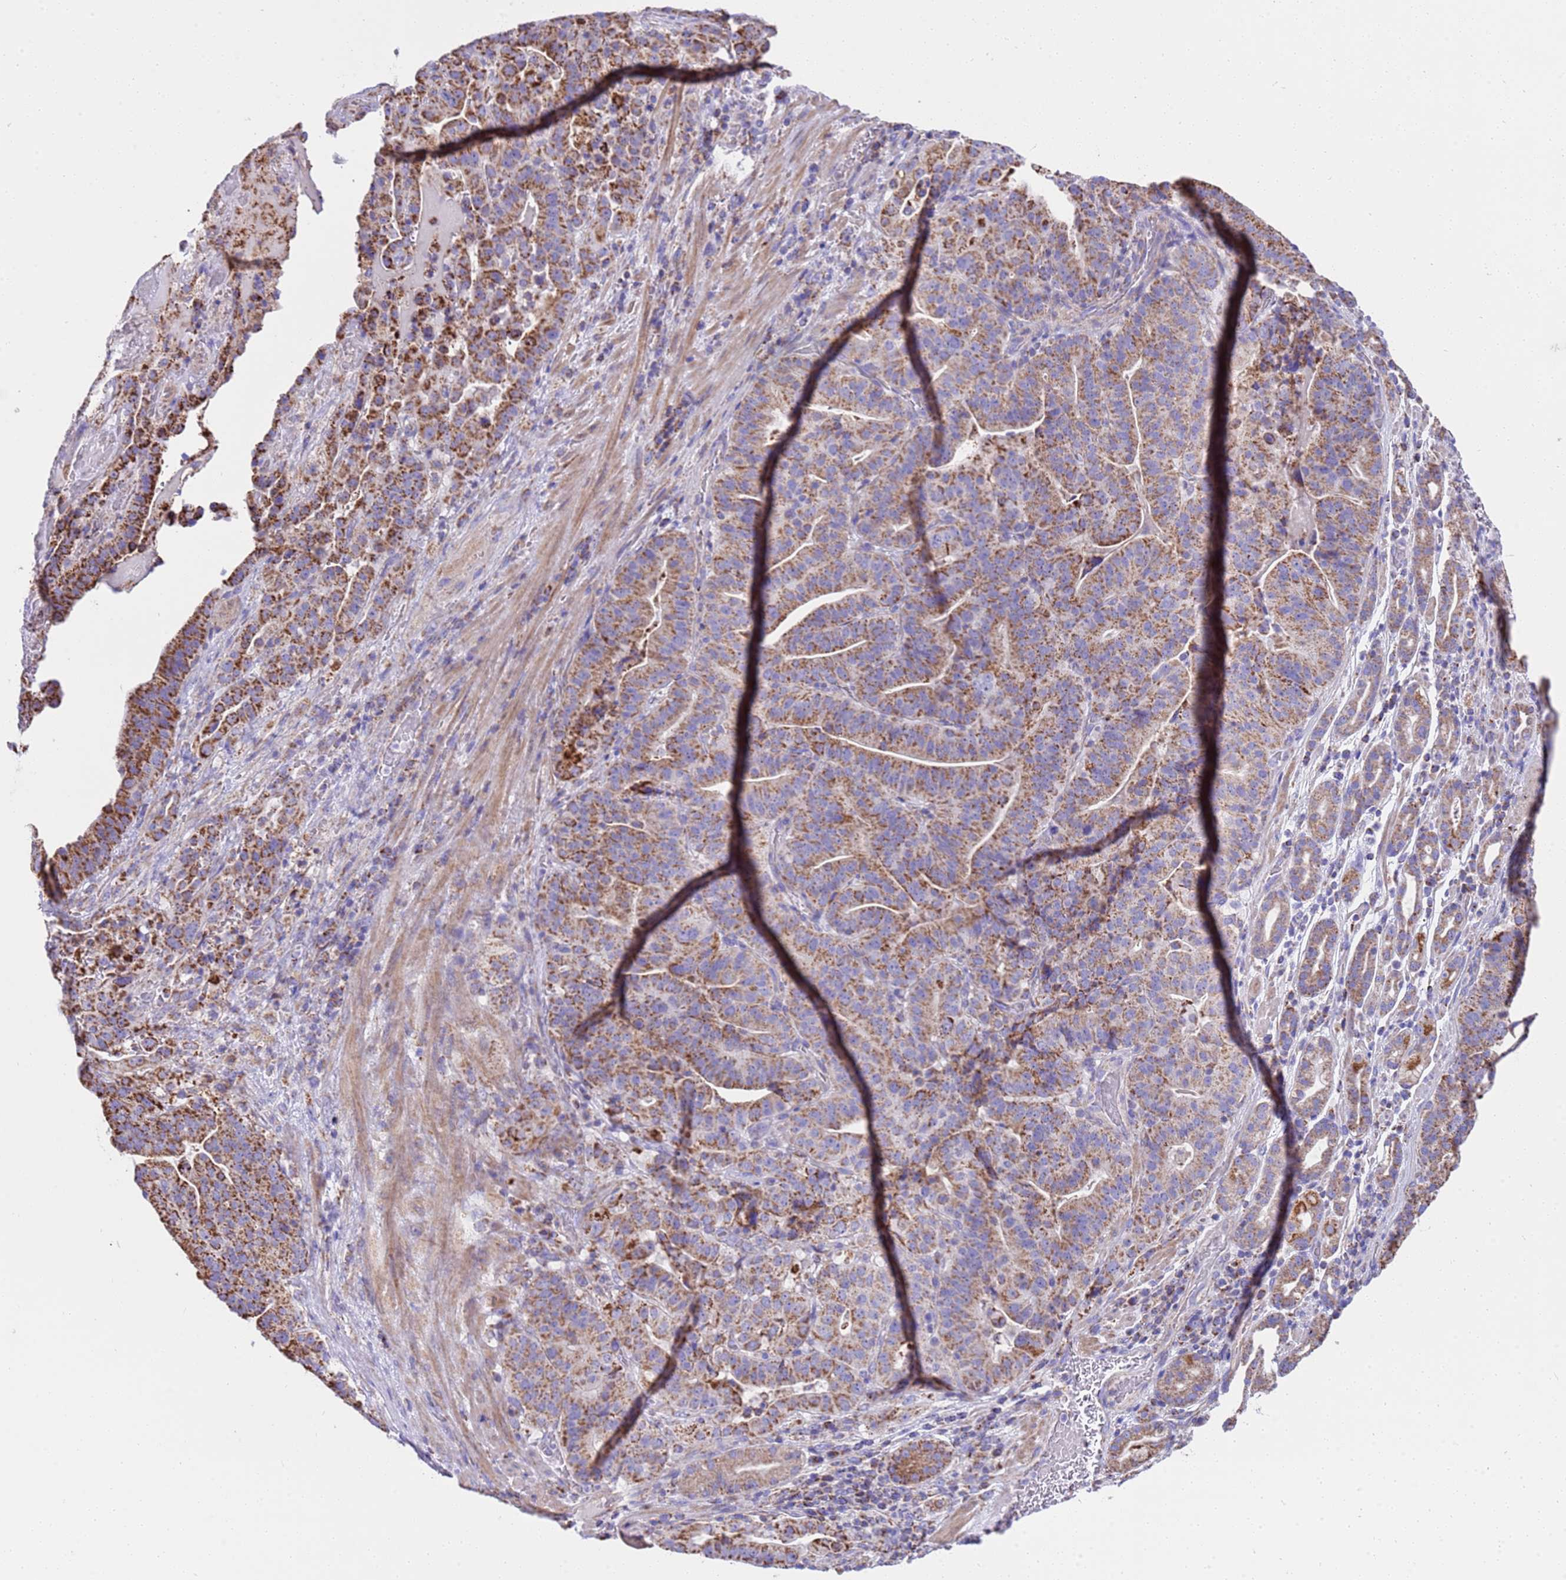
{"staining": {"intensity": "moderate", "quantity": ">75%", "location": "cytoplasmic/membranous"}, "tissue": "stomach cancer", "cell_type": "Tumor cells", "image_type": "cancer", "snomed": [{"axis": "morphology", "description": "Adenocarcinoma, NOS"}, {"axis": "topography", "description": "Stomach"}], "caption": "IHC photomicrograph of neoplastic tissue: adenocarcinoma (stomach) stained using immunohistochemistry shows medium levels of moderate protein expression localized specifically in the cytoplasmic/membranous of tumor cells, appearing as a cytoplasmic/membranous brown color.", "gene": "RNF165", "patient": {"sex": "male", "age": 48}}